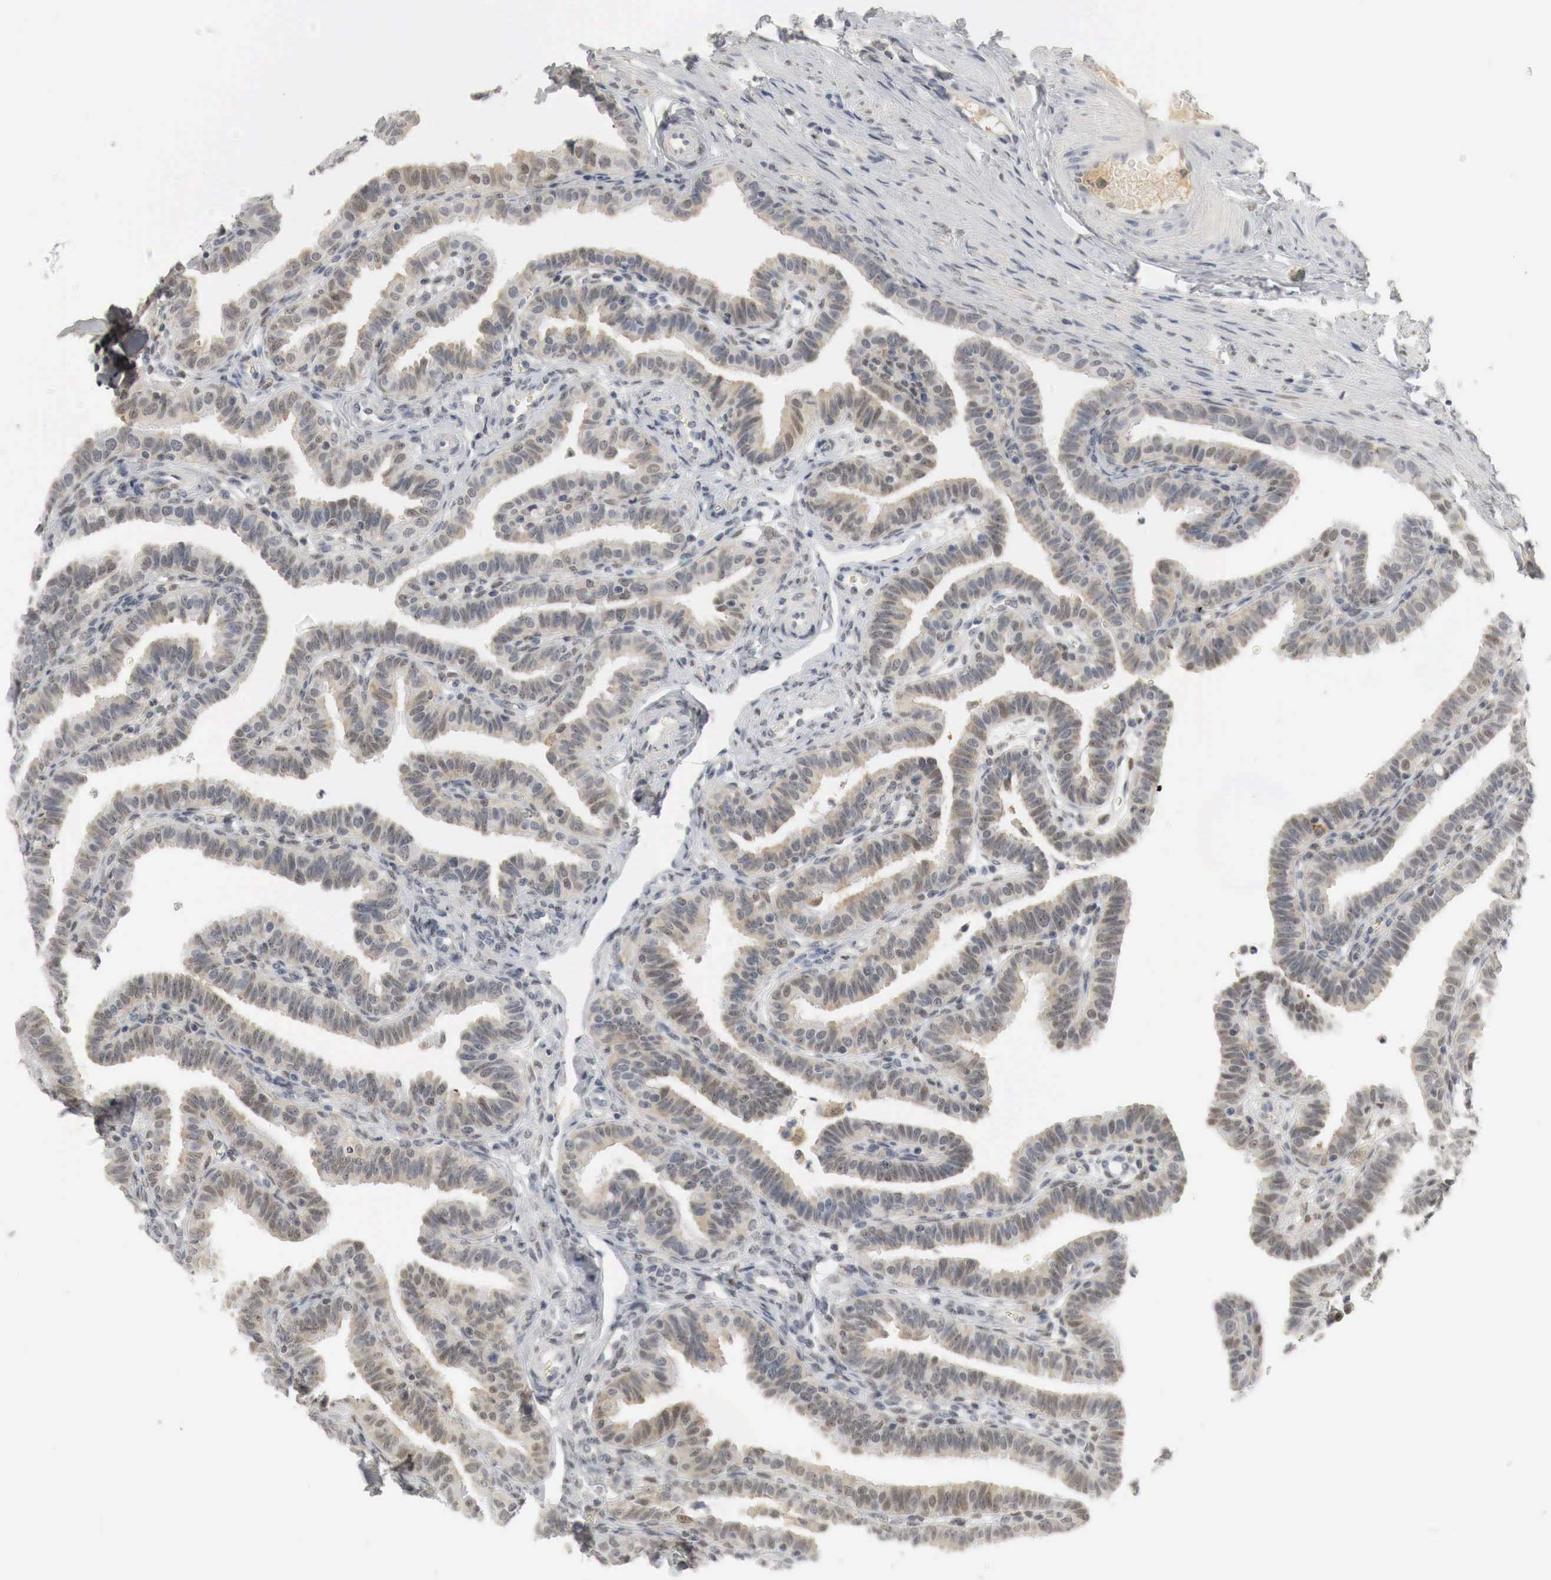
{"staining": {"intensity": "weak", "quantity": "25%-75%", "location": "cytoplasmic/membranous,nuclear"}, "tissue": "fallopian tube", "cell_type": "Glandular cells", "image_type": "normal", "snomed": [{"axis": "morphology", "description": "Normal tissue, NOS"}, {"axis": "topography", "description": "Fallopian tube"}], "caption": "IHC image of benign fallopian tube: human fallopian tube stained using immunohistochemistry (IHC) demonstrates low levels of weak protein expression localized specifically in the cytoplasmic/membranous,nuclear of glandular cells, appearing as a cytoplasmic/membranous,nuclear brown color.", "gene": "MYC", "patient": {"sex": "female", "age": 41}}